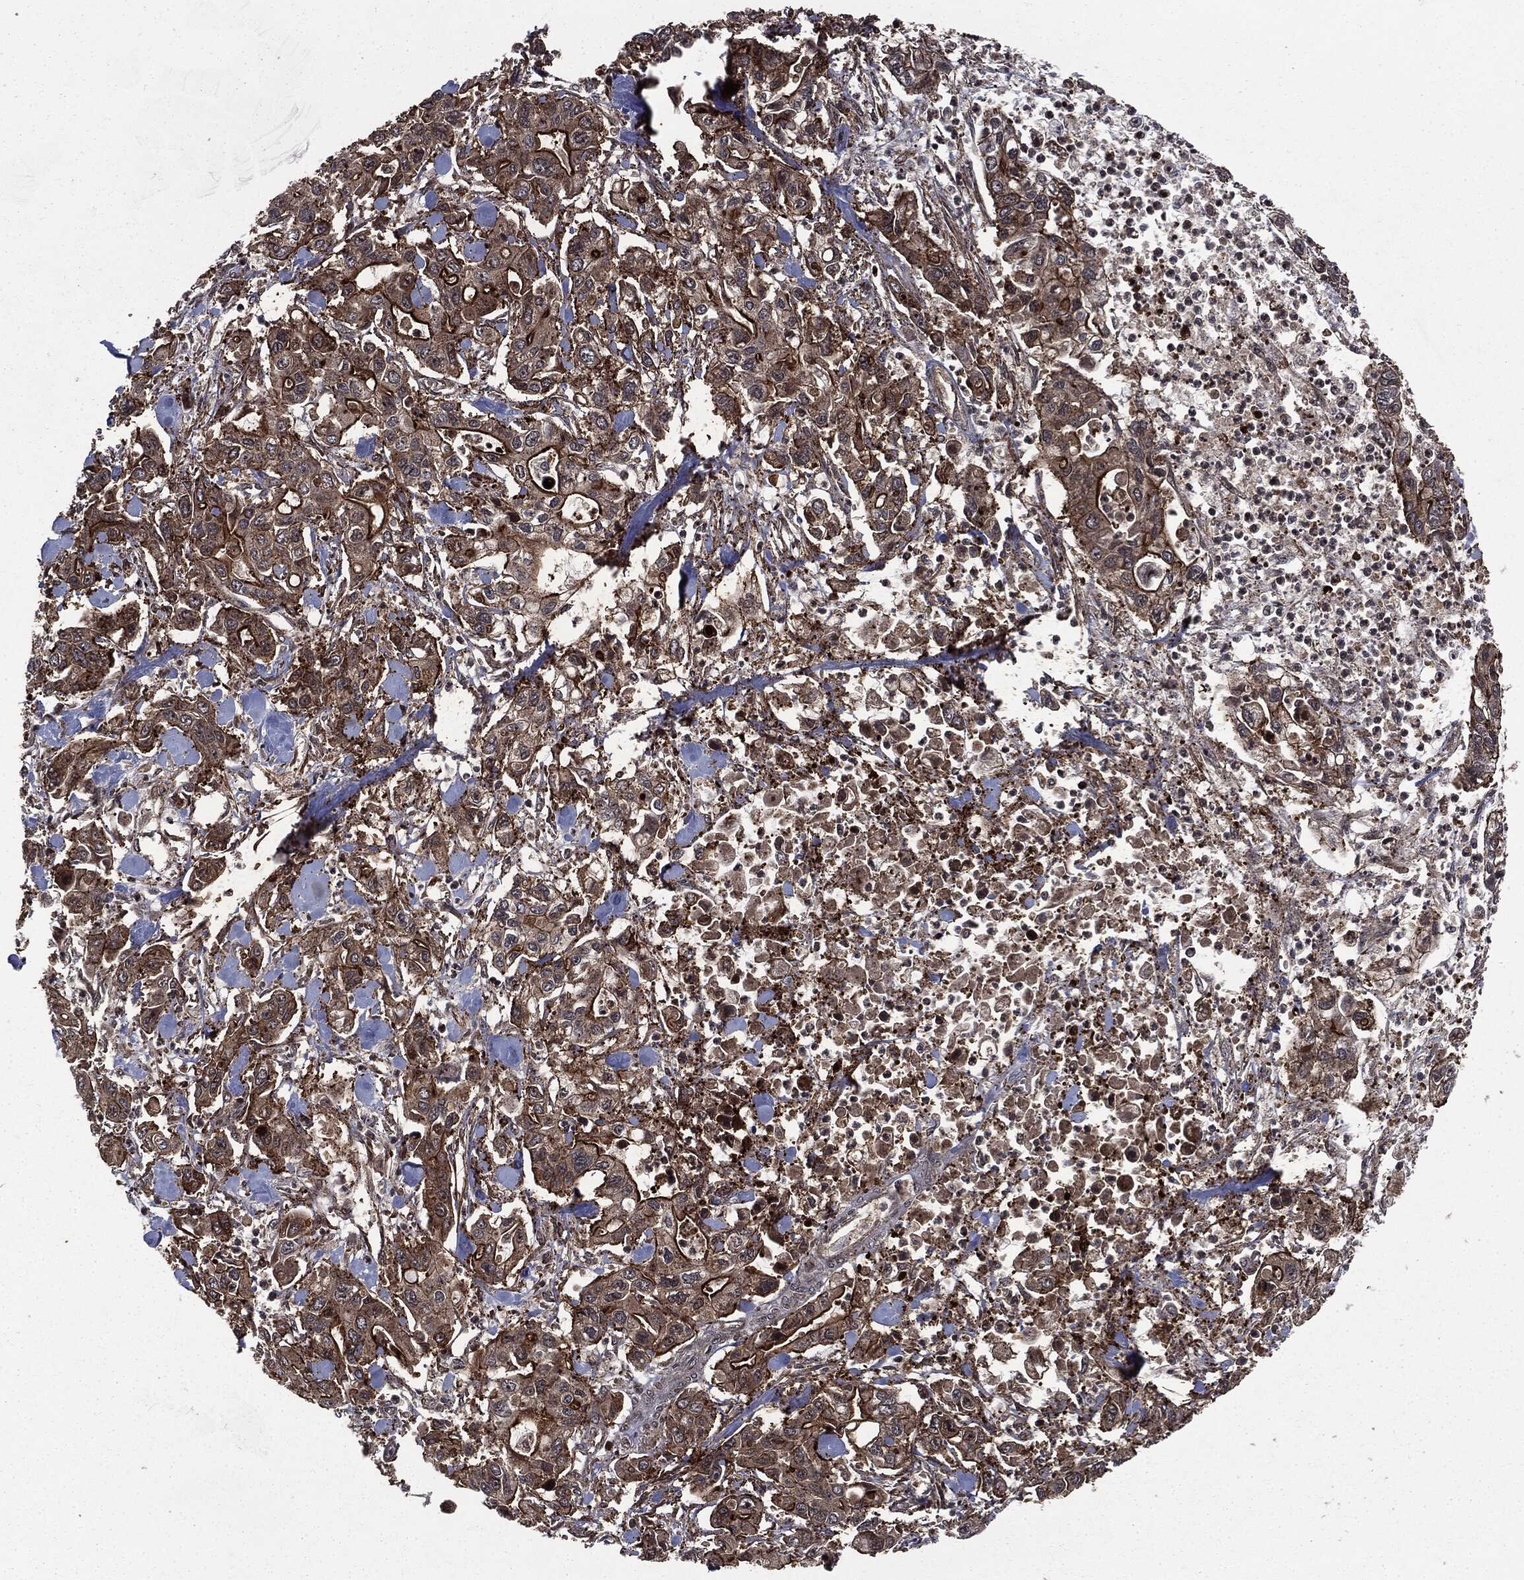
{"staining": {"intensity": "strong", "quantity": "25%-75%", "location": "cytoplasmic/membranous,nuclear"}, "tissue": "pancreatic cancer", "cell_type": "Tumor cells", "image_type": "cancer", "snomed": [{"axis": "morphology", "description": "Adenocarcinoma, NOS"}, {"axis": "topography", "description": "Pancreas"}], "caption": "Protein staining of pancreatic cancer (adenocarcinoma) tissue shows strong cytoplasmic/membranous and nuclear staining in about 25%-75% of tumor cells.", "gene": "CARD6", "patient": {"sex": "male", "age": 62}}